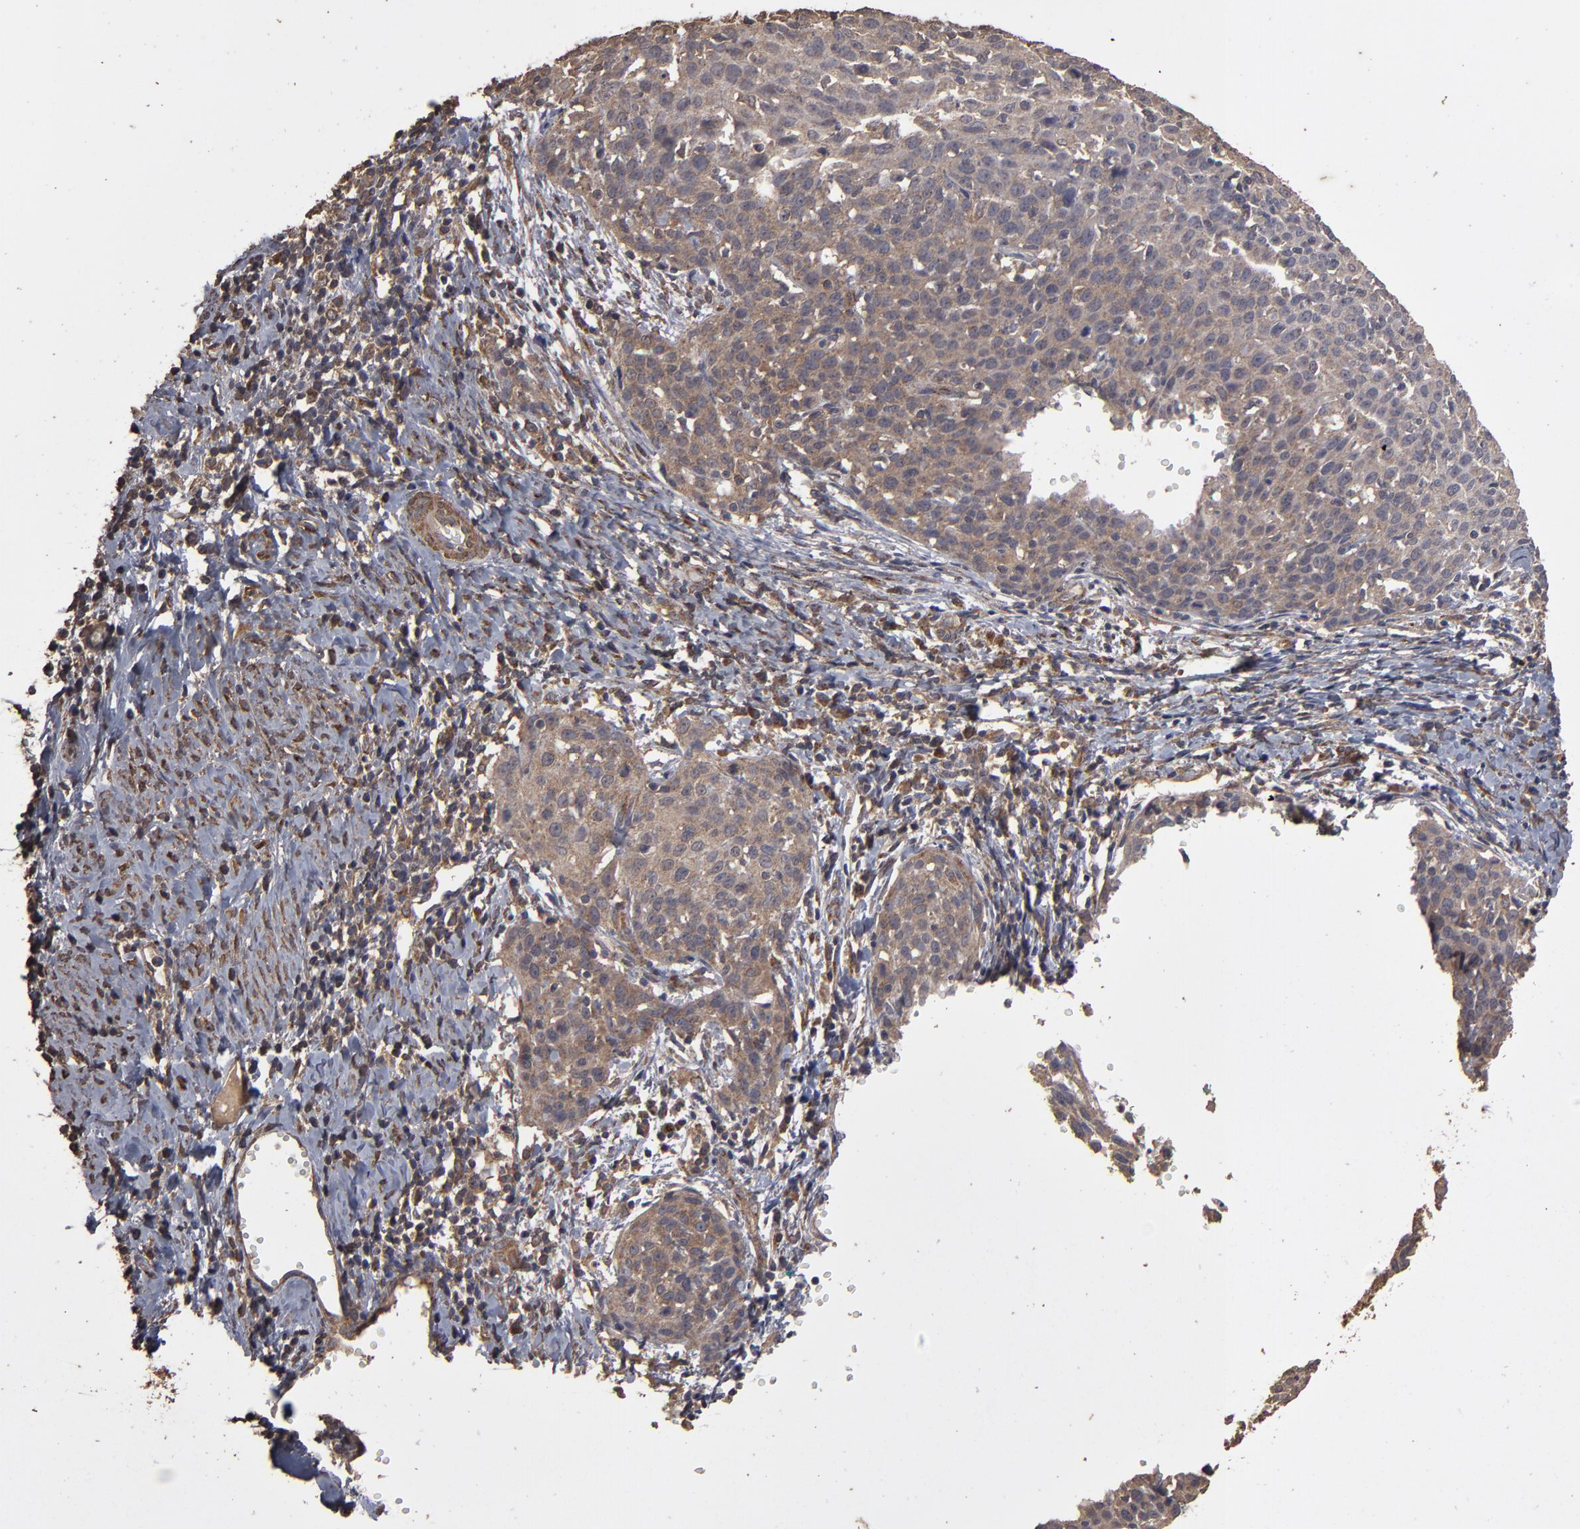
{"staining": {"intensity": "weak", "quantity": ">75%", "location": "cytoplasmic/membranous"}, "tissue": "cervical cancer", "cell_type": "Tumor cells", "image_type": "cancer", "snomed": [{"axis": "morphology", "description": "Squamous cell carcinoma, NOS"}, {"axis": "topography", "description": "Cervix"}], "caption": "Immunohistochemical staining of cervical squamous cell carcinoma demonstrates weak cytoplasmic/membranous protein positivity in about >75% of tumor cells.", "gene": "MMP2", "patient": {"sex": "female", "age": 38}}